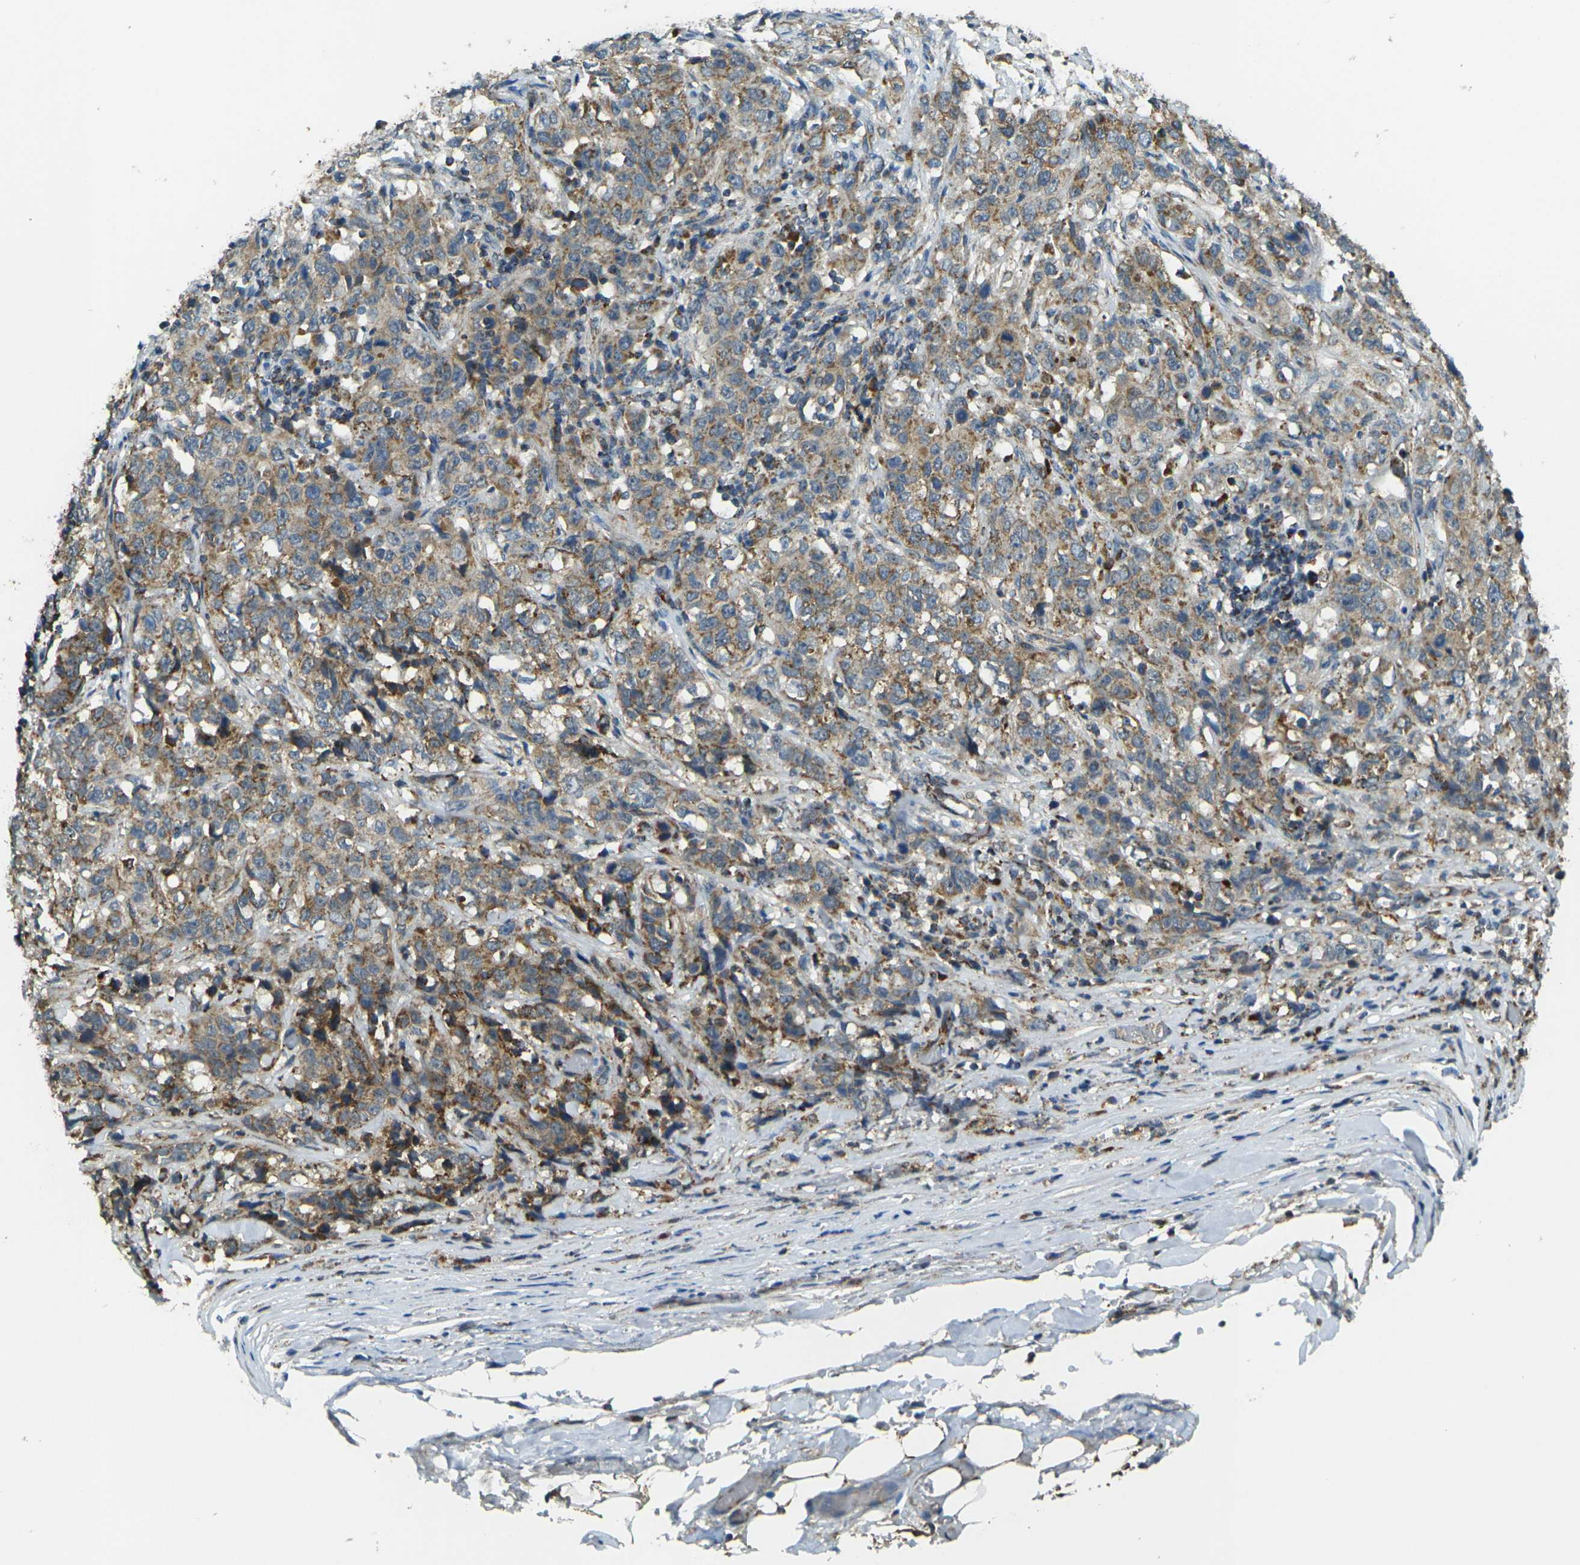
{"staining": {"intensity": "moderate", "quantity": ">75%", "location": "cytoplasmic/membranous"}, "tissue": "stomach cancer", "cell_type": "Tumor cells", "image_type": "cancer", "snomed": [{"axis": "morphology", "description": "Adenocarcinoma, NOS"}, {"axis": "topography", "description": "Stomach"}], "caption": "Adenocarcinoma (stomach) stained with immunohistochemistry displays moderate cytoplasmic/membranous positivity in approximately >75% of tumor cells.", "gene": "IGF1R", "patient": {"sex": "male", "age": 48}}